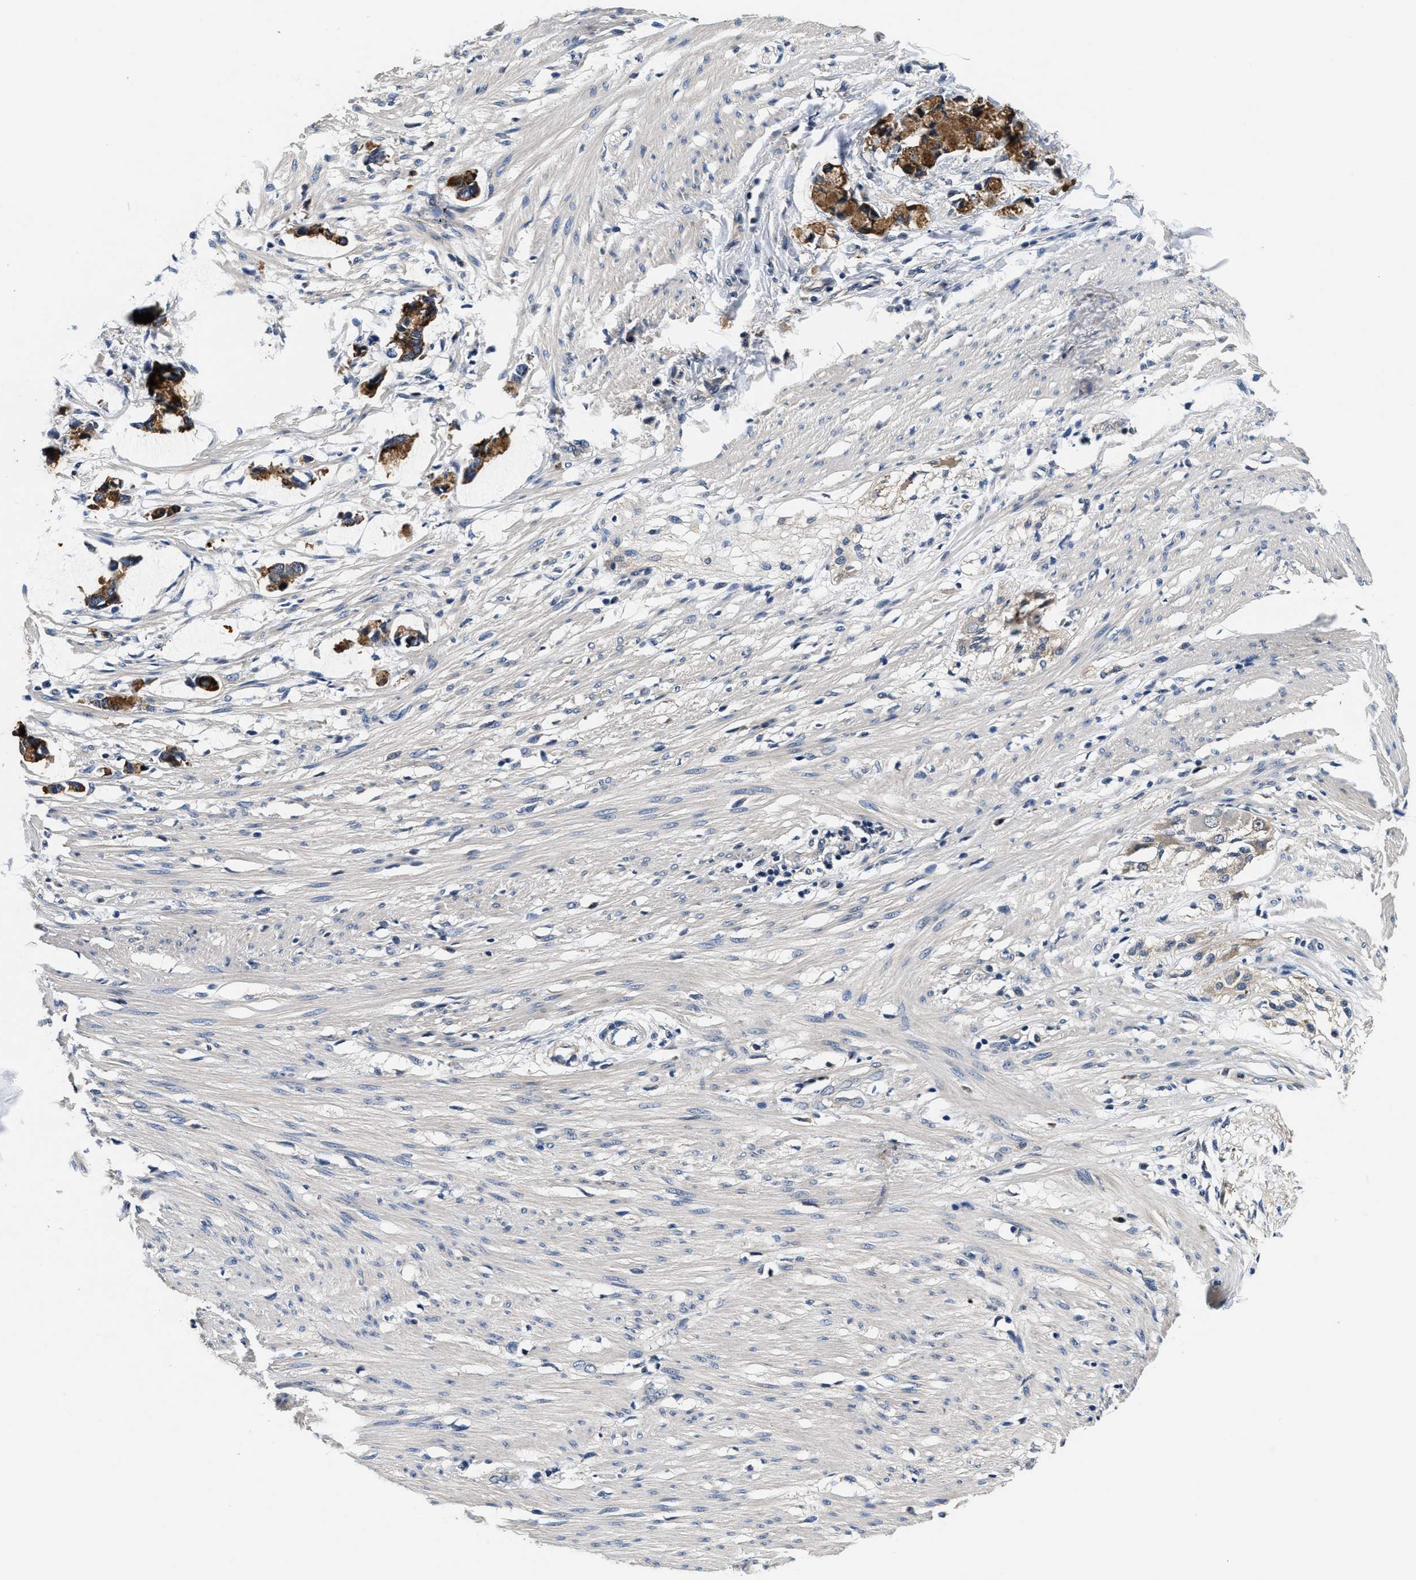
{"staining": {"intensity": "negative", "quantity": "none", "location": "none"}, "tissue": "smooth muscle", "cell_type": "Smooth muscle cells", "image_type": "normal", "snomed": [{"axis": "morphology", "description": "Normal tissue, NOS"}, {"axis": "morphology", "description": "Adenocarcinoma, NOS"}, {"axis": "topography", "description": "Smooth muscle"}, {"axis": "topography", "description": "Colon"}], "caption": "Immunohistochemistry of normal smooth muscle shows no expression in smooth muscle cells.", "gene": "PHPT1", "patient": {"sex": "male", "age": 14}}